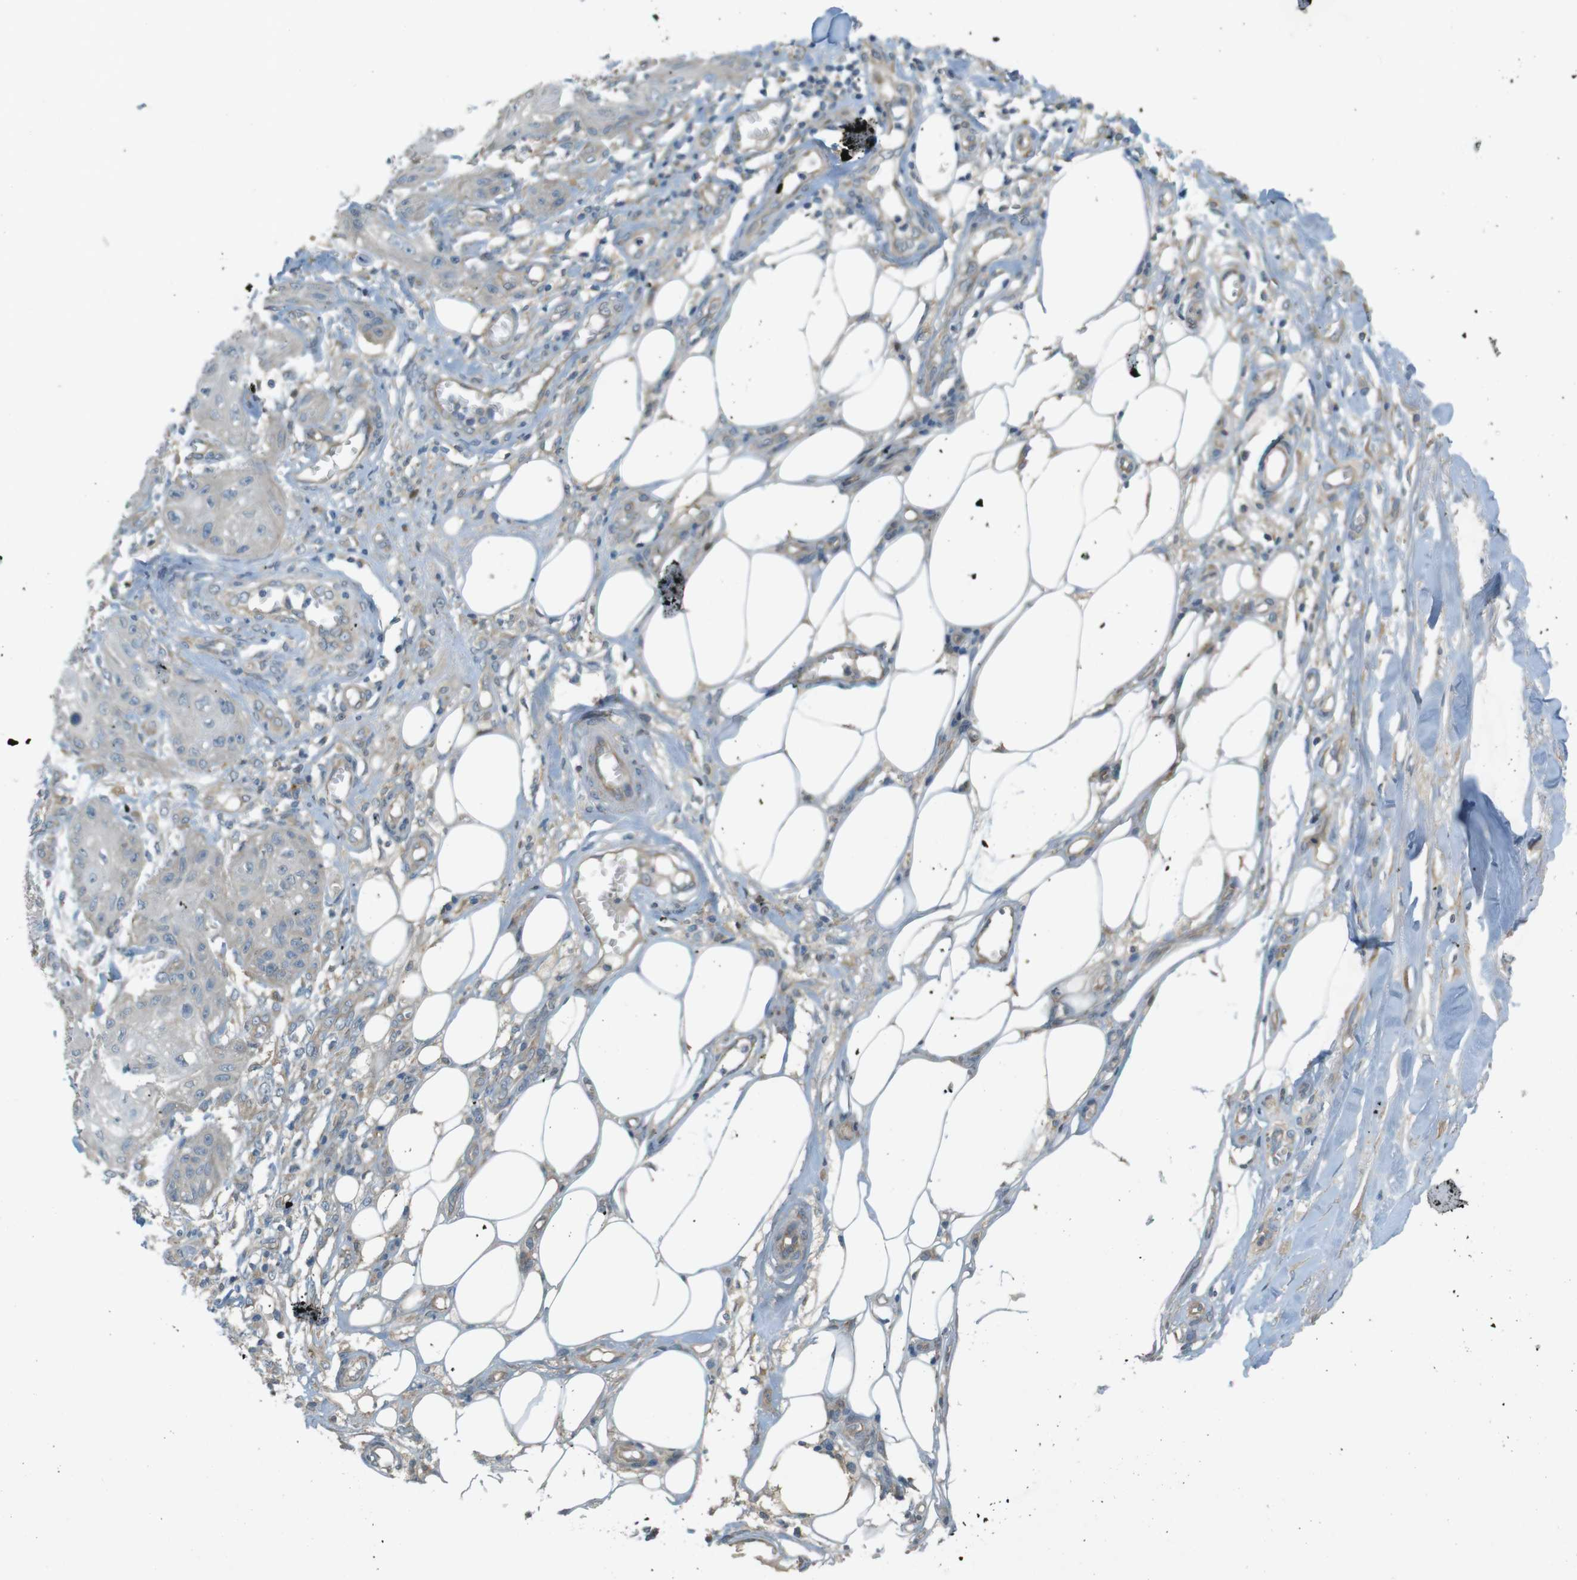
{"staining": {"intensity": "negative", "quantity": "none", "location": "none"}, "tissue": "skin cancer", "cell_type": "Tumor cells", "image_type": "cancer", "snomed": [{"axis": "morphology", "description": "Squamous cell carcinoma, NOS"}, {"axis": "topography", "description": "Skin"}], "caption": "The histopathology image shows no significant positivity in tumor cells of squamous cell carcinoma (skin).", "gene": "TMEM41B", "patient": {"sex": "male", "age": 74}}